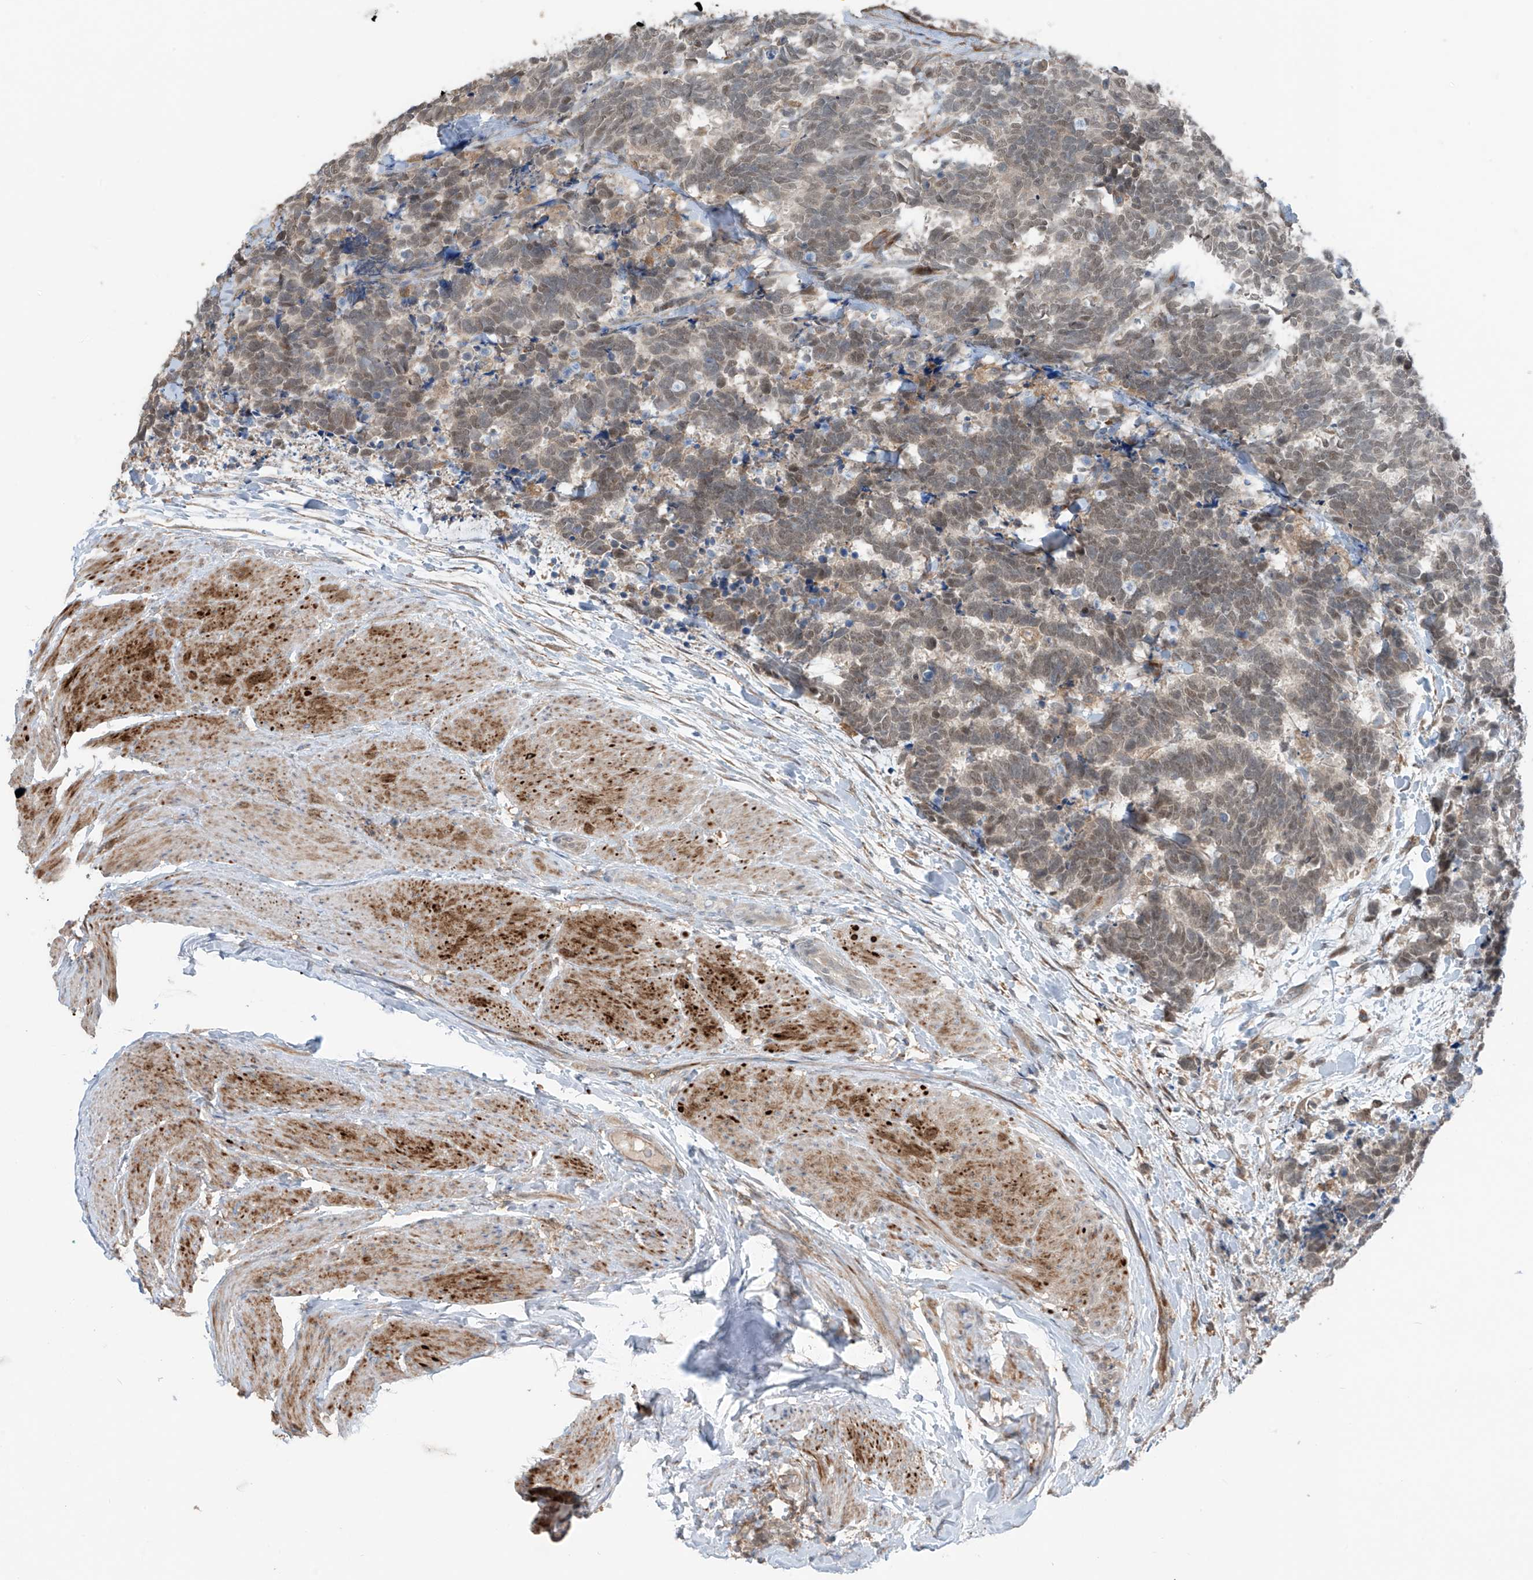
{"staining": {"intensity": "weak", "quantity": "25%-75%", "location": "nuclear"}, "tissue": "carcinoid", "cell_type": "Tumor cells", "image_type": "cancer", "snomed": [{"axis": "morphology", "description": "Carcinoma, NOS"}, {"axis": "morphology", "description": "Carcinoid, malignant, NOS"}, {"axis": "topography", "description": "Urinary bladder"}], "caption": "Carcinoid tissue reveals weak nuclear staining in approximately 25%-75% of tumor cells, visualized by immunohistochemistry. (Stains: DAB (3,3'-diaminobenzidine) in brown, nuclei in blue, Microscopy: brightfield microscopy at high magnification).", "gene": "SAMD3", "patient": {"sex": "male", "age": 57}}